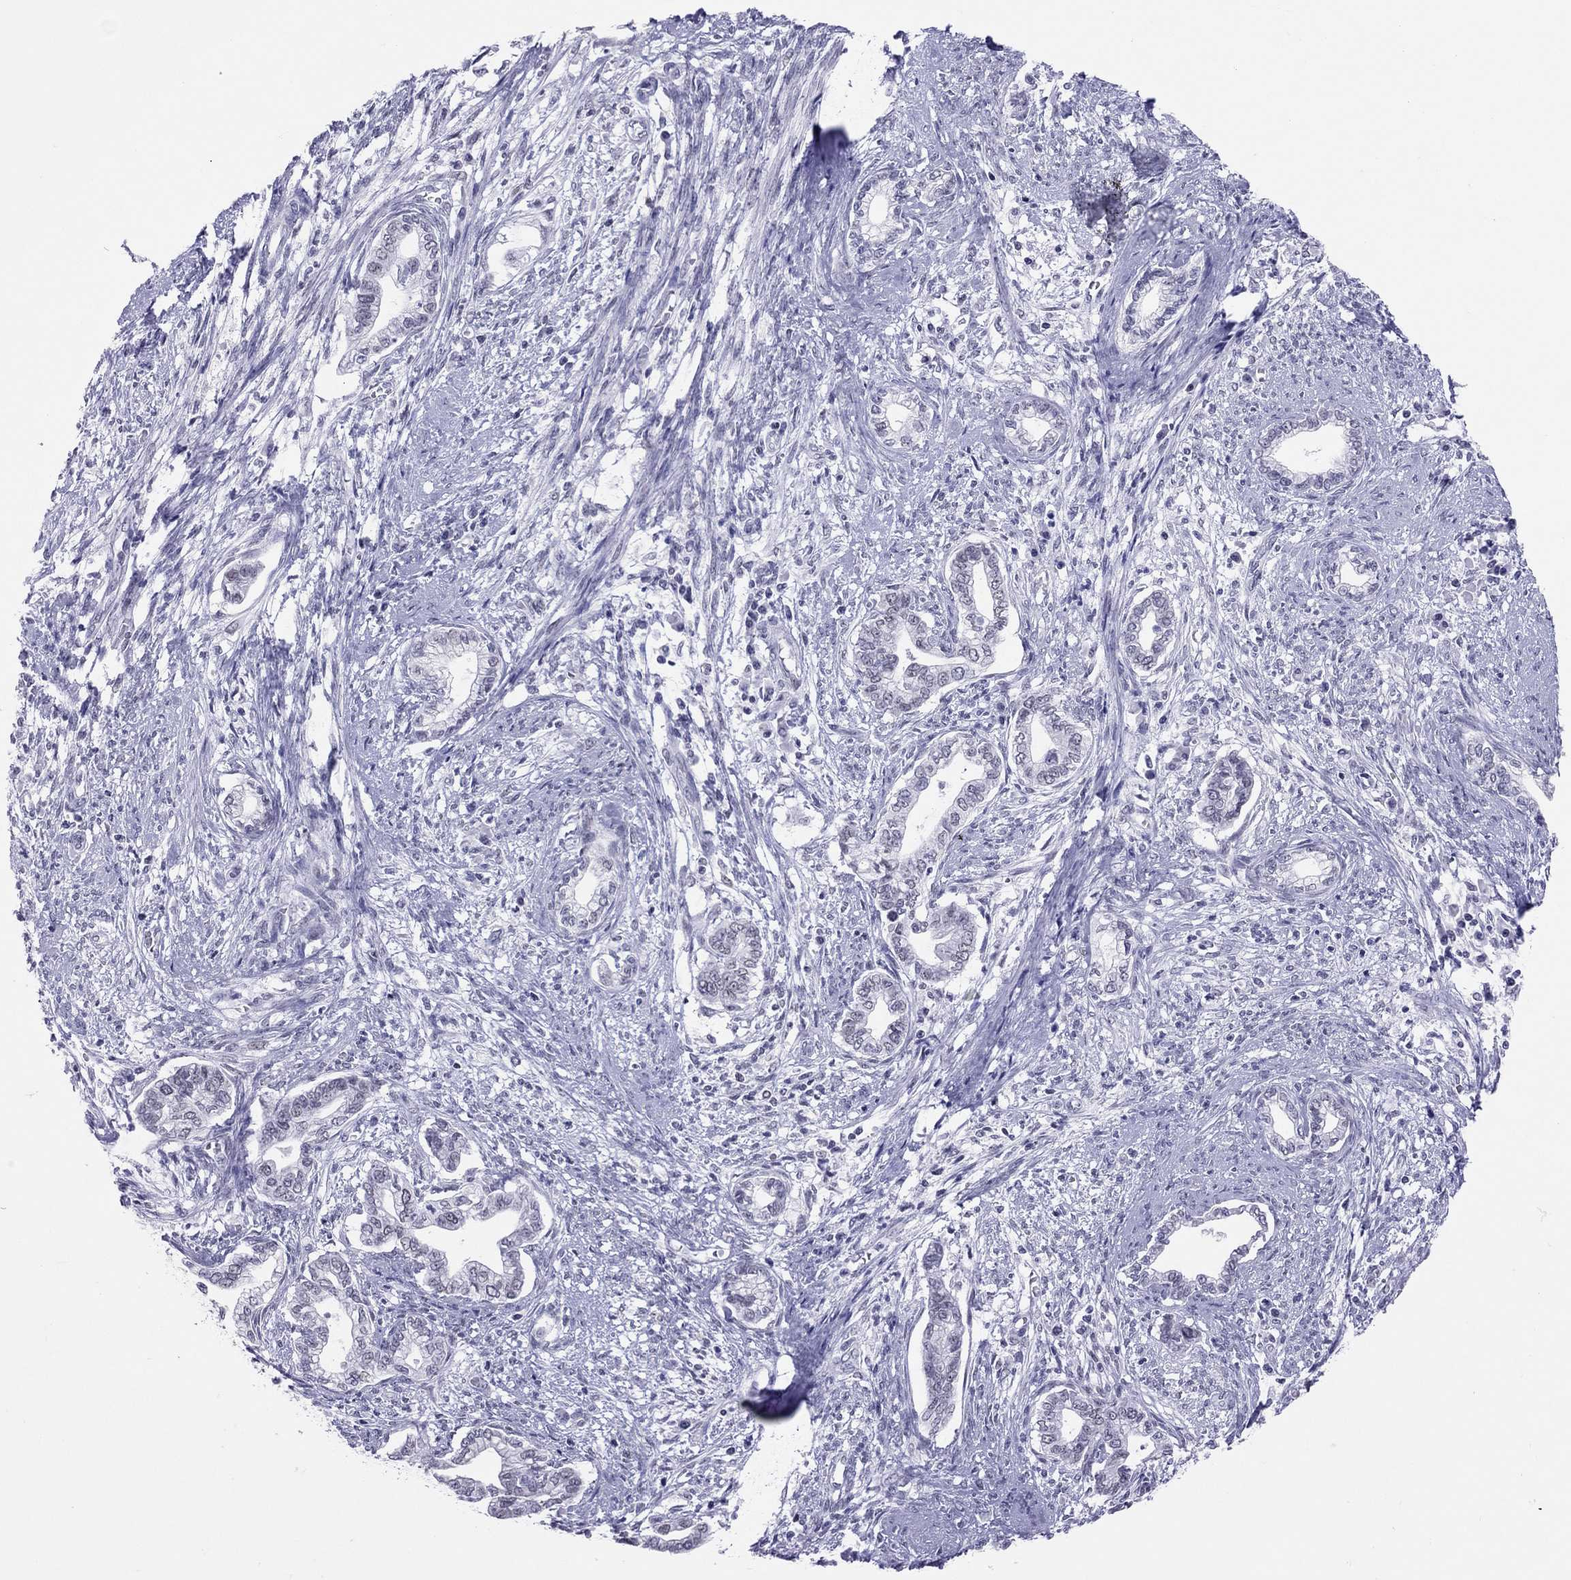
{"staining": {"intensity": "negative", "quantity": "none", "location": "none"}, "tissue": "cervical cancer", "cell_type": "Tumor cells", "image_type": "cancer", "snomed": [{"axis": "morphology", "description": "Adenocarcinoma, NOS"}, {"axis": "topography", "description": "Cervix"}], "caption": "Immunohistochemistry histopathology image of neoplastic tissue: adenocarcinoma (cervical) stained with DAB exhibits no significant protein positivity in tumor cells. (DAB (3,3'-diaminobenzidine) IHC visualized using brightfield microscopy, high magnification).", "gene": "JHY", "patient": {"sex": "female", "age": 62}}